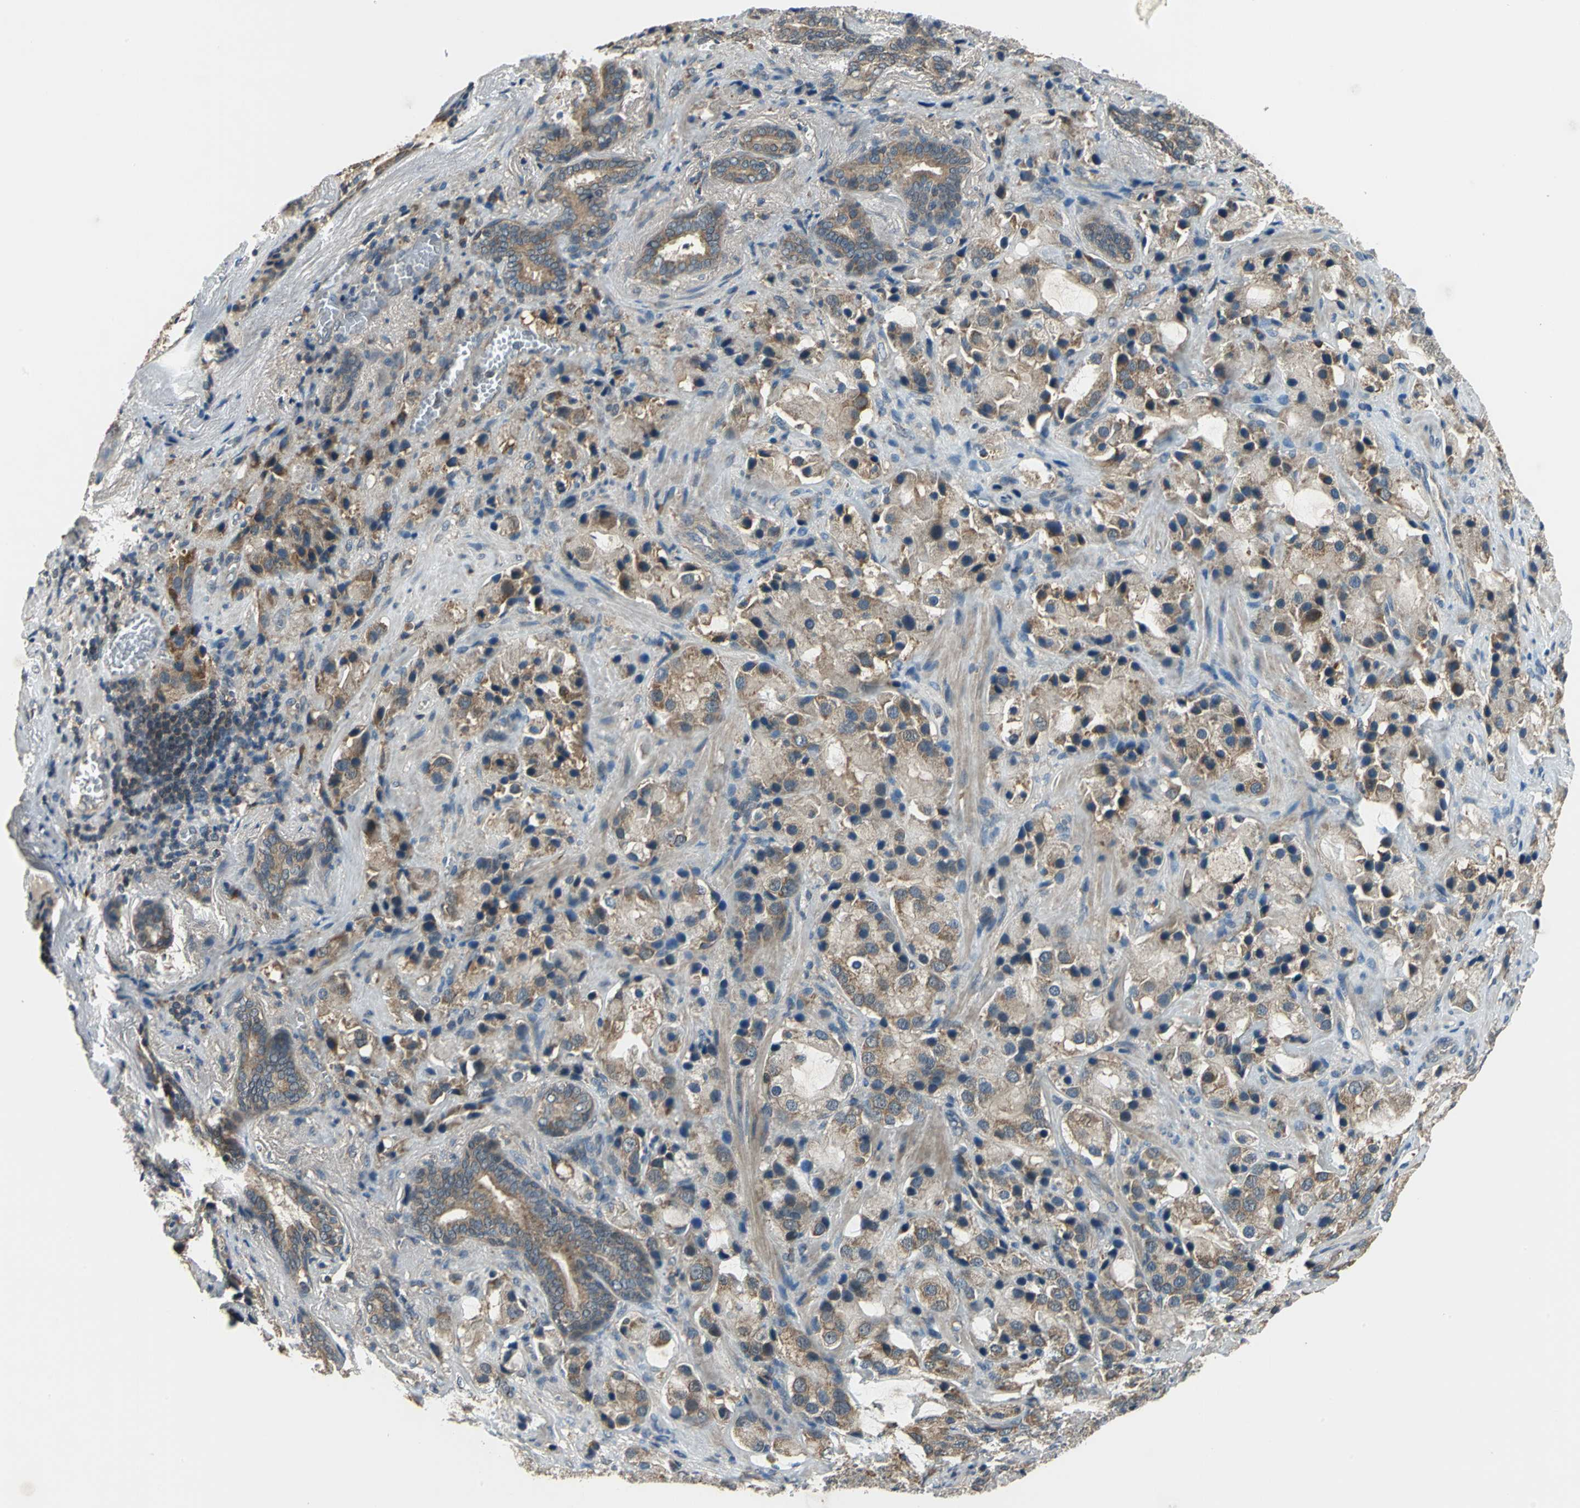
{"staining": {"intensity": "moderate", "quantity": ">75%", "location": "cytoplasmic/membranous"}, "tissue": "prostate cancer", "cell_type": "Tumor cells", "image_type": "cancer", "snomed": [{"axis": "morphology", "description": "Adenocarcinoma, High grade"}, {"axis": "topography", "description": "Prostate"}], "caption": "IHC image of prostate high-grade adenocarcinoma stained for a protein (brown), which reveals medium levels of moderate cytoplasmic/membranous staining in about >75% of tumor cells.", "gene": "TRAK1", "patient": {"sex": "male", "age": 70}}